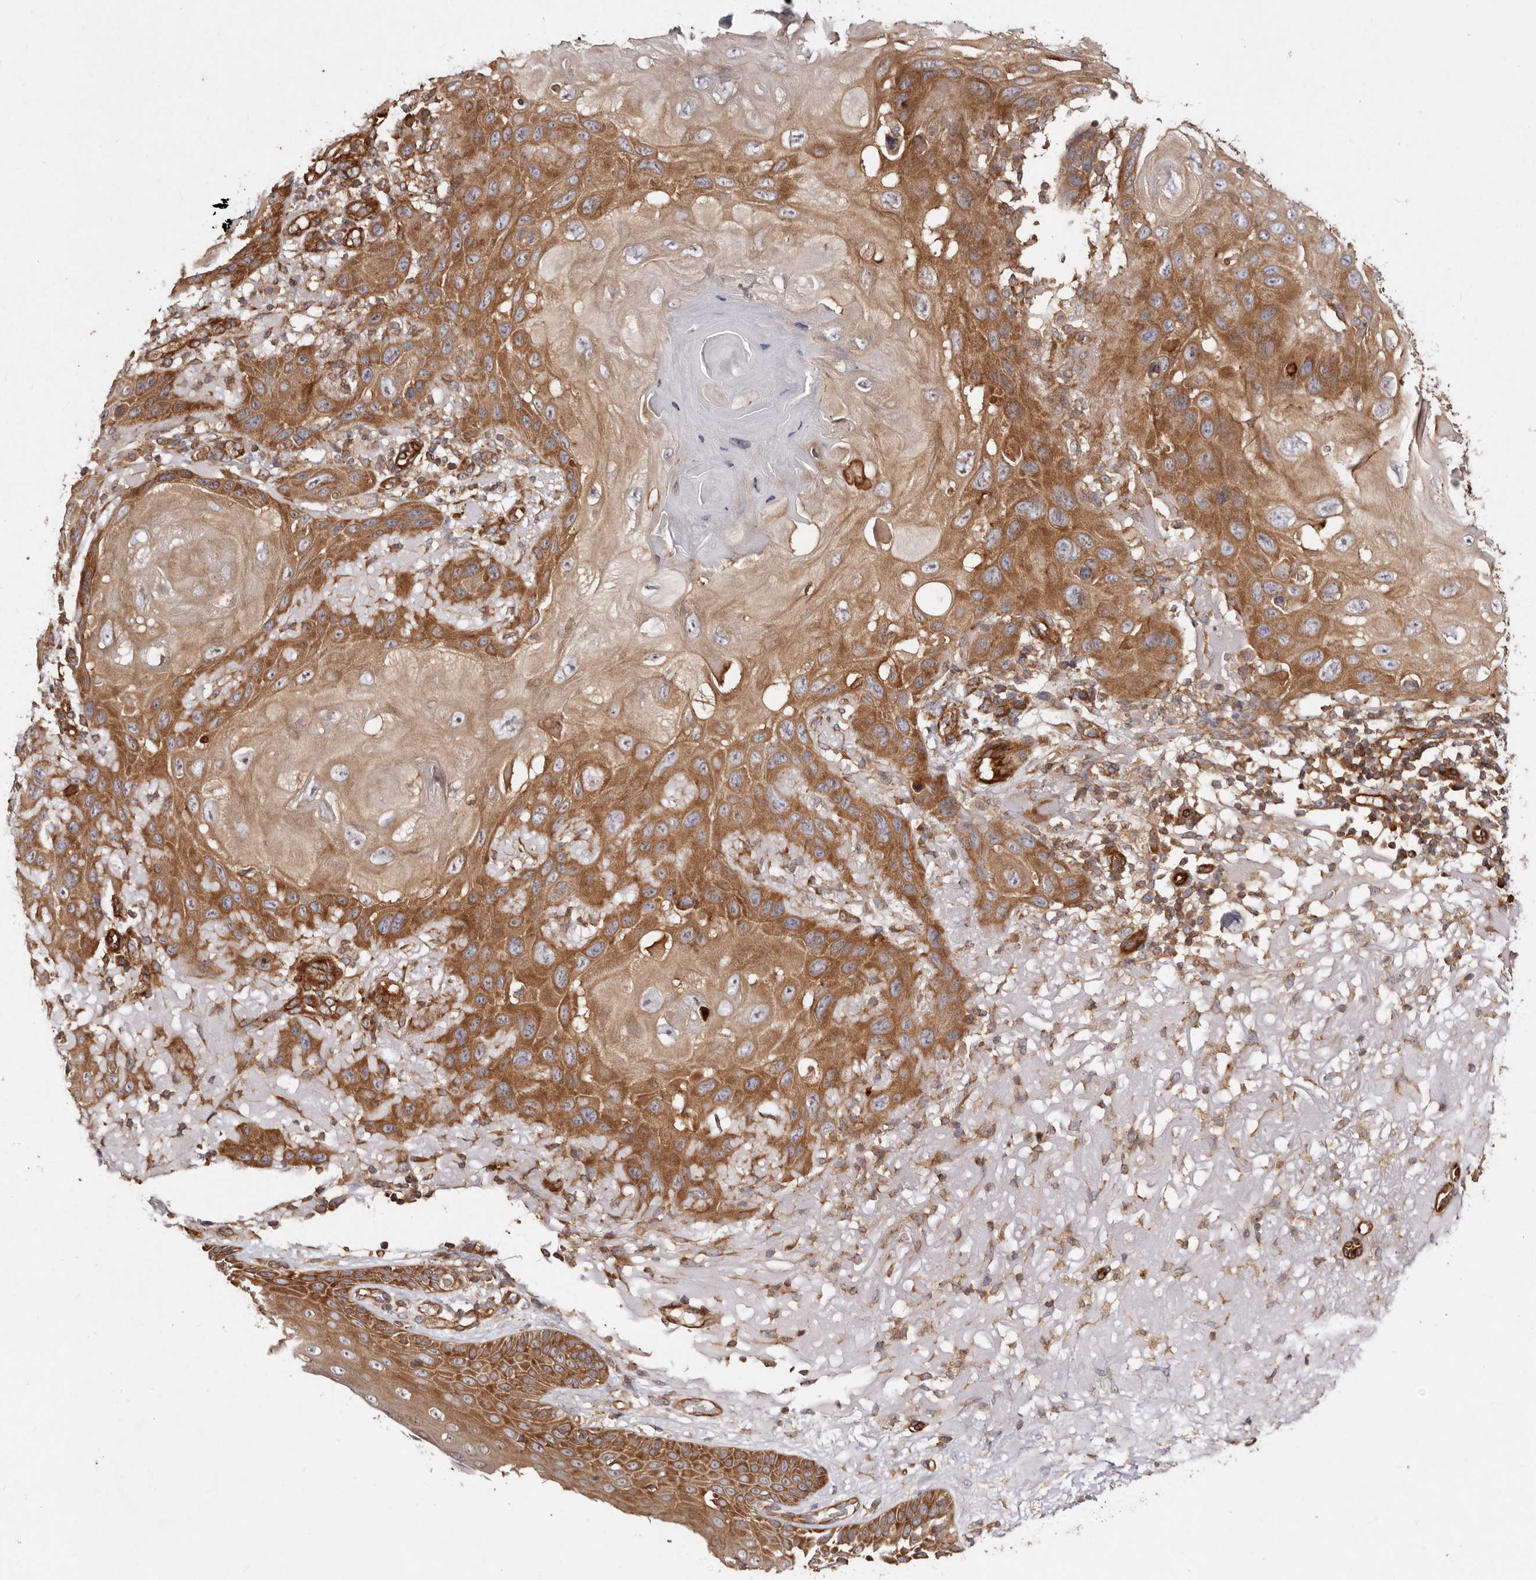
{"staining": {"intensity": "strong", "quantity": ">75%", "location": "cytoplasmic/membranous"}, "tissue": "skin cancer", "cell_type": "Tumor cells", "image_type": "cancer", "snomed": [{"axis": "morphology", "description": "Normal tissue, NOS"}, {"axis": "morphology", "description": "Squamous cell carcinoma, NOS"}, {"axis": "topography", "description": "Skin"}], "caption": "Immunohistochemistry photomicrograph of skin squamous cell carcinoma stained for a protein (brown), which reveals high levels of strong cytoplasmic/membranous staining in approximately >75% of tumor cells.", "gene": "RPS6", "patient": {"sex": "female", "age": 96}}